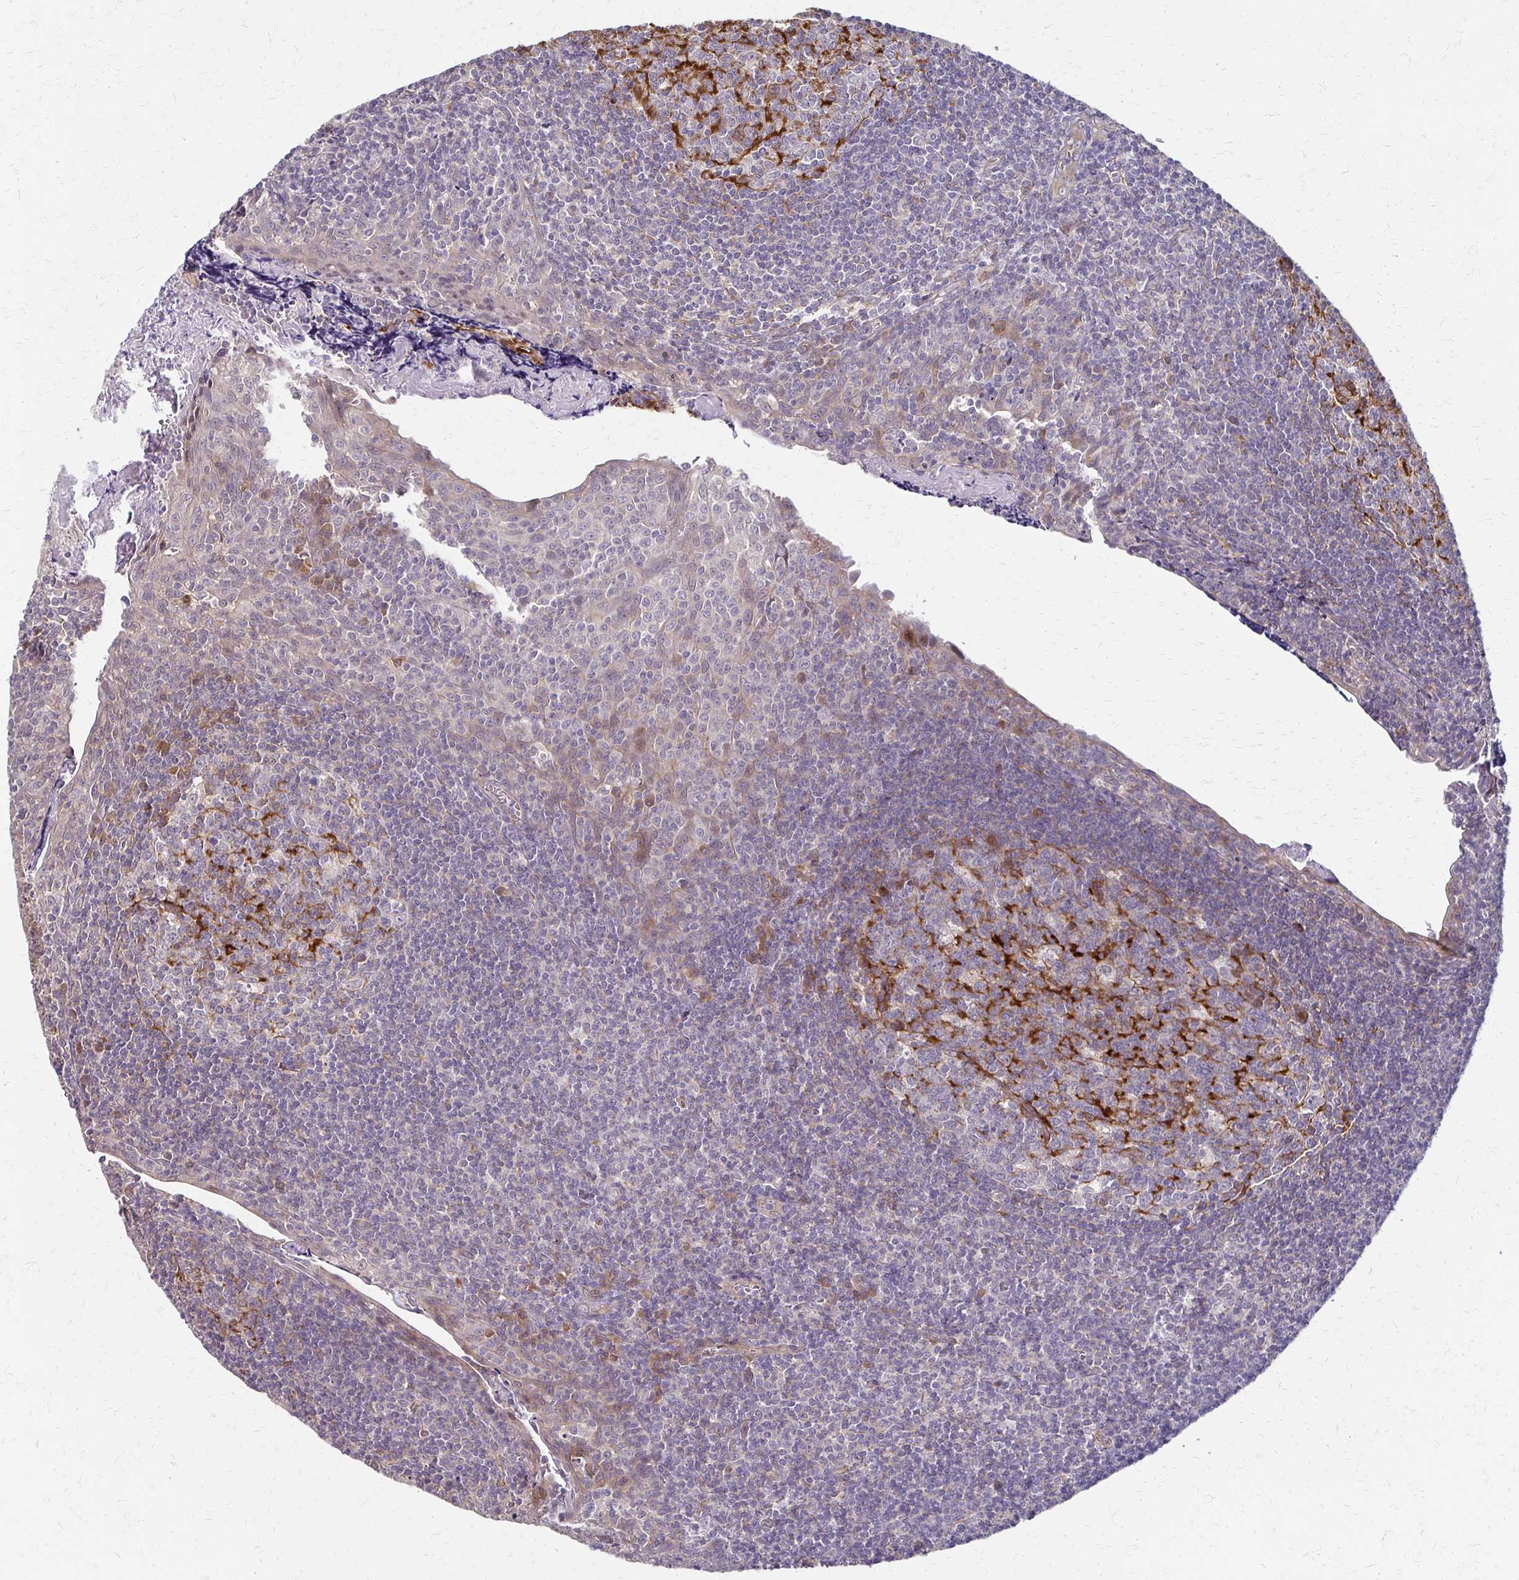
{"staining": {"intensity": "moderate", "quantity": "25%-75%", "location": "cytoplasmic/membranous"}, "tissue": "tonsil", "cell_type": "Germinal center cells", "image_type": "normal", "snomed": [{"axis": "morphology", "description": "Normal tissue, NOS"}, {"axis": "morphology", "description": "Inflammation, NOS"}, {"axis": "topography", "description": "Tonsil"}], "caption": "The histopathology image exhibits staining of benign tonsil, revealing moderate cytoplasmic/membranous protein expression (brown color) within germinal center cells.", "gene": "CFL2", "patient": {"sex": "female", "age": 31}}